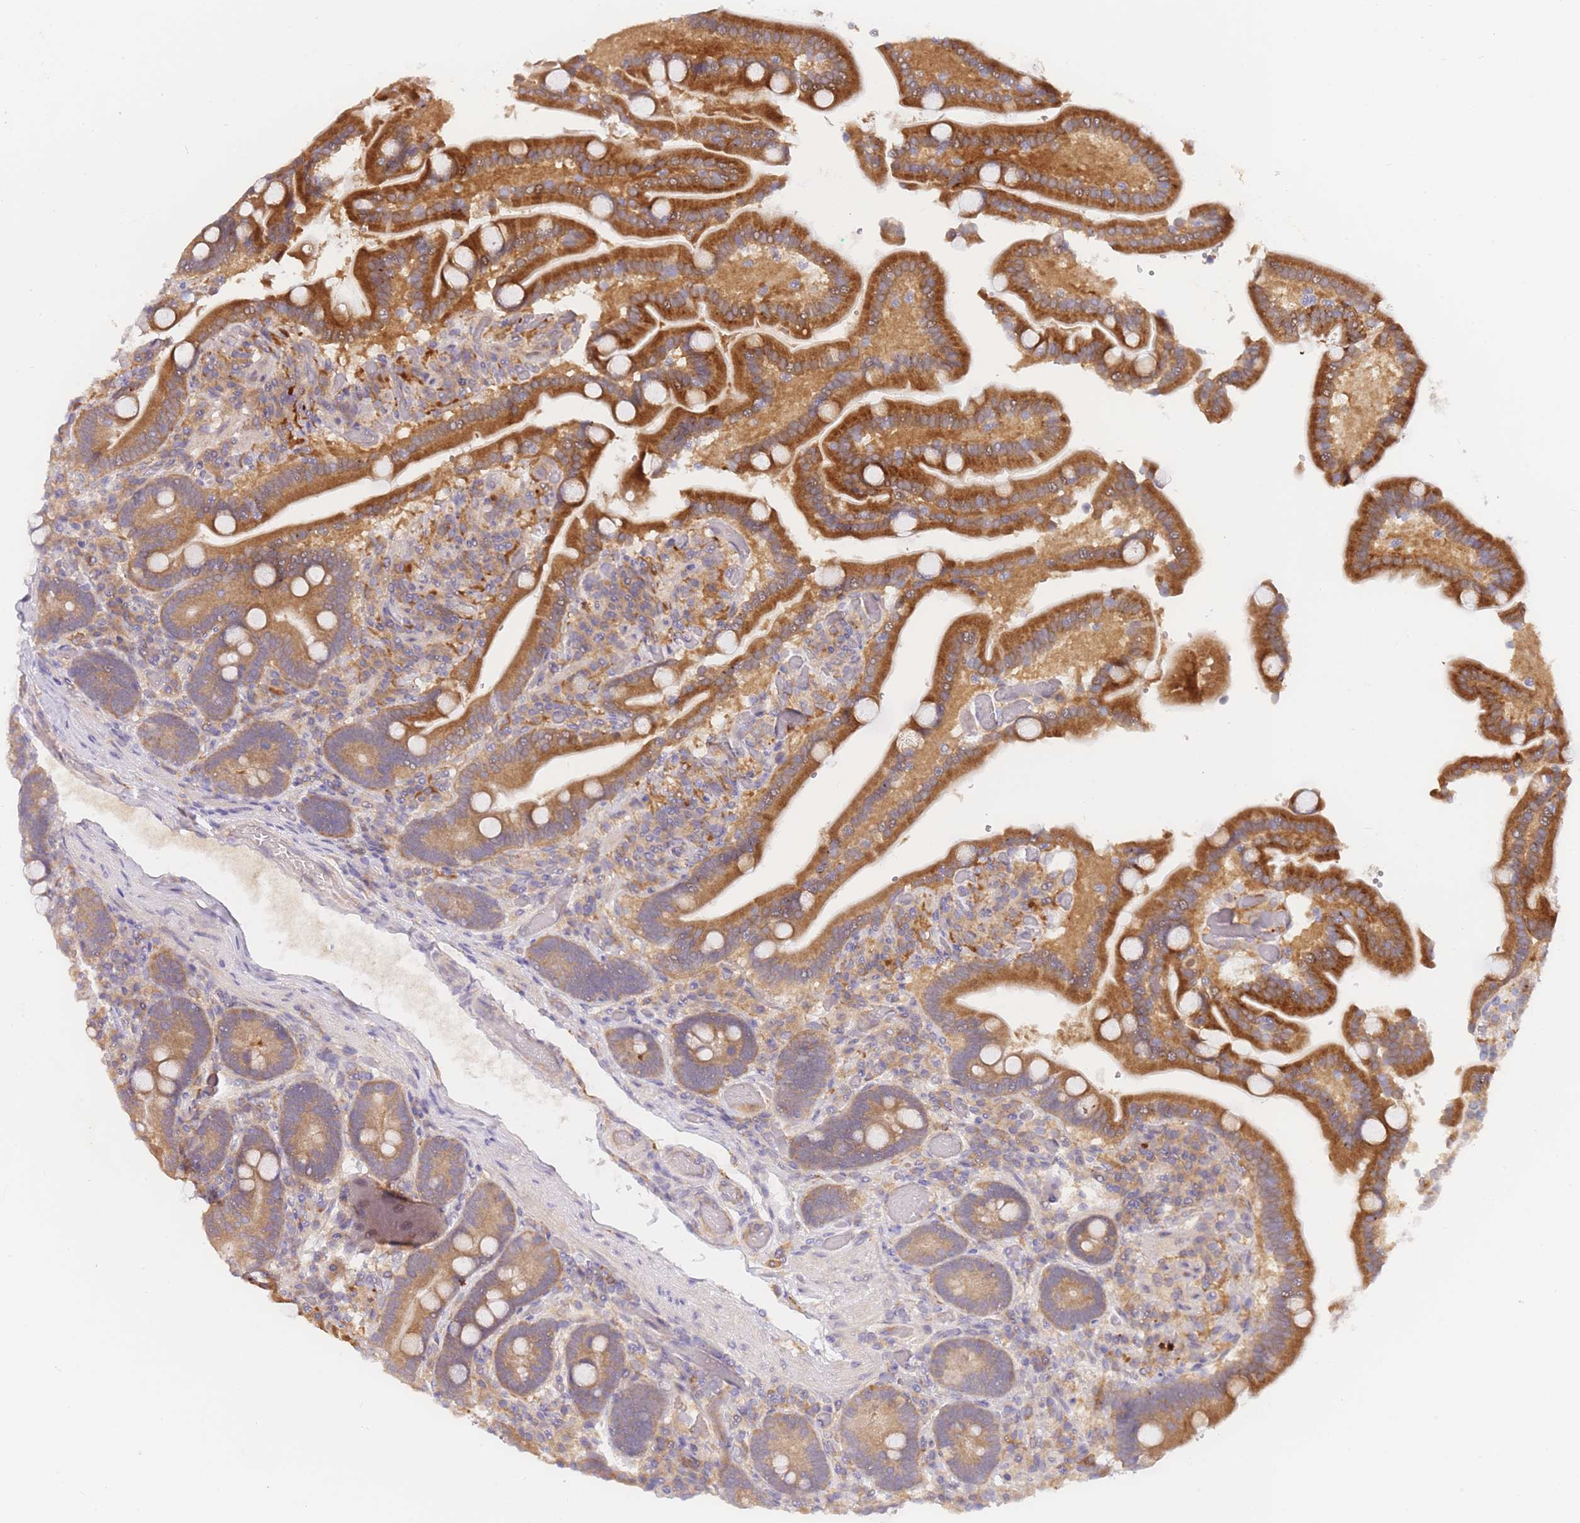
{"staining": {"intensity": "moderate", "quantity": ">75%", "location": "cytoplasmic/membranous"}, "tissue": "duodenum", "cell_type": "Glandular cells", "image_type": "normal", "snomed": [{"axis": "morphology", "description": "Normal tissue, NOS"}, {"axis": "topography", "description": "Duodenum"}], "caption": "DAB immunohistochemical staining of unremarkable duodenum exhibits moderate cytoplasmic/membranous protein positivity in about >75% of glandular cells.", "gene": "ZNF577", "patient": {"sex": "female", "age": 62}}